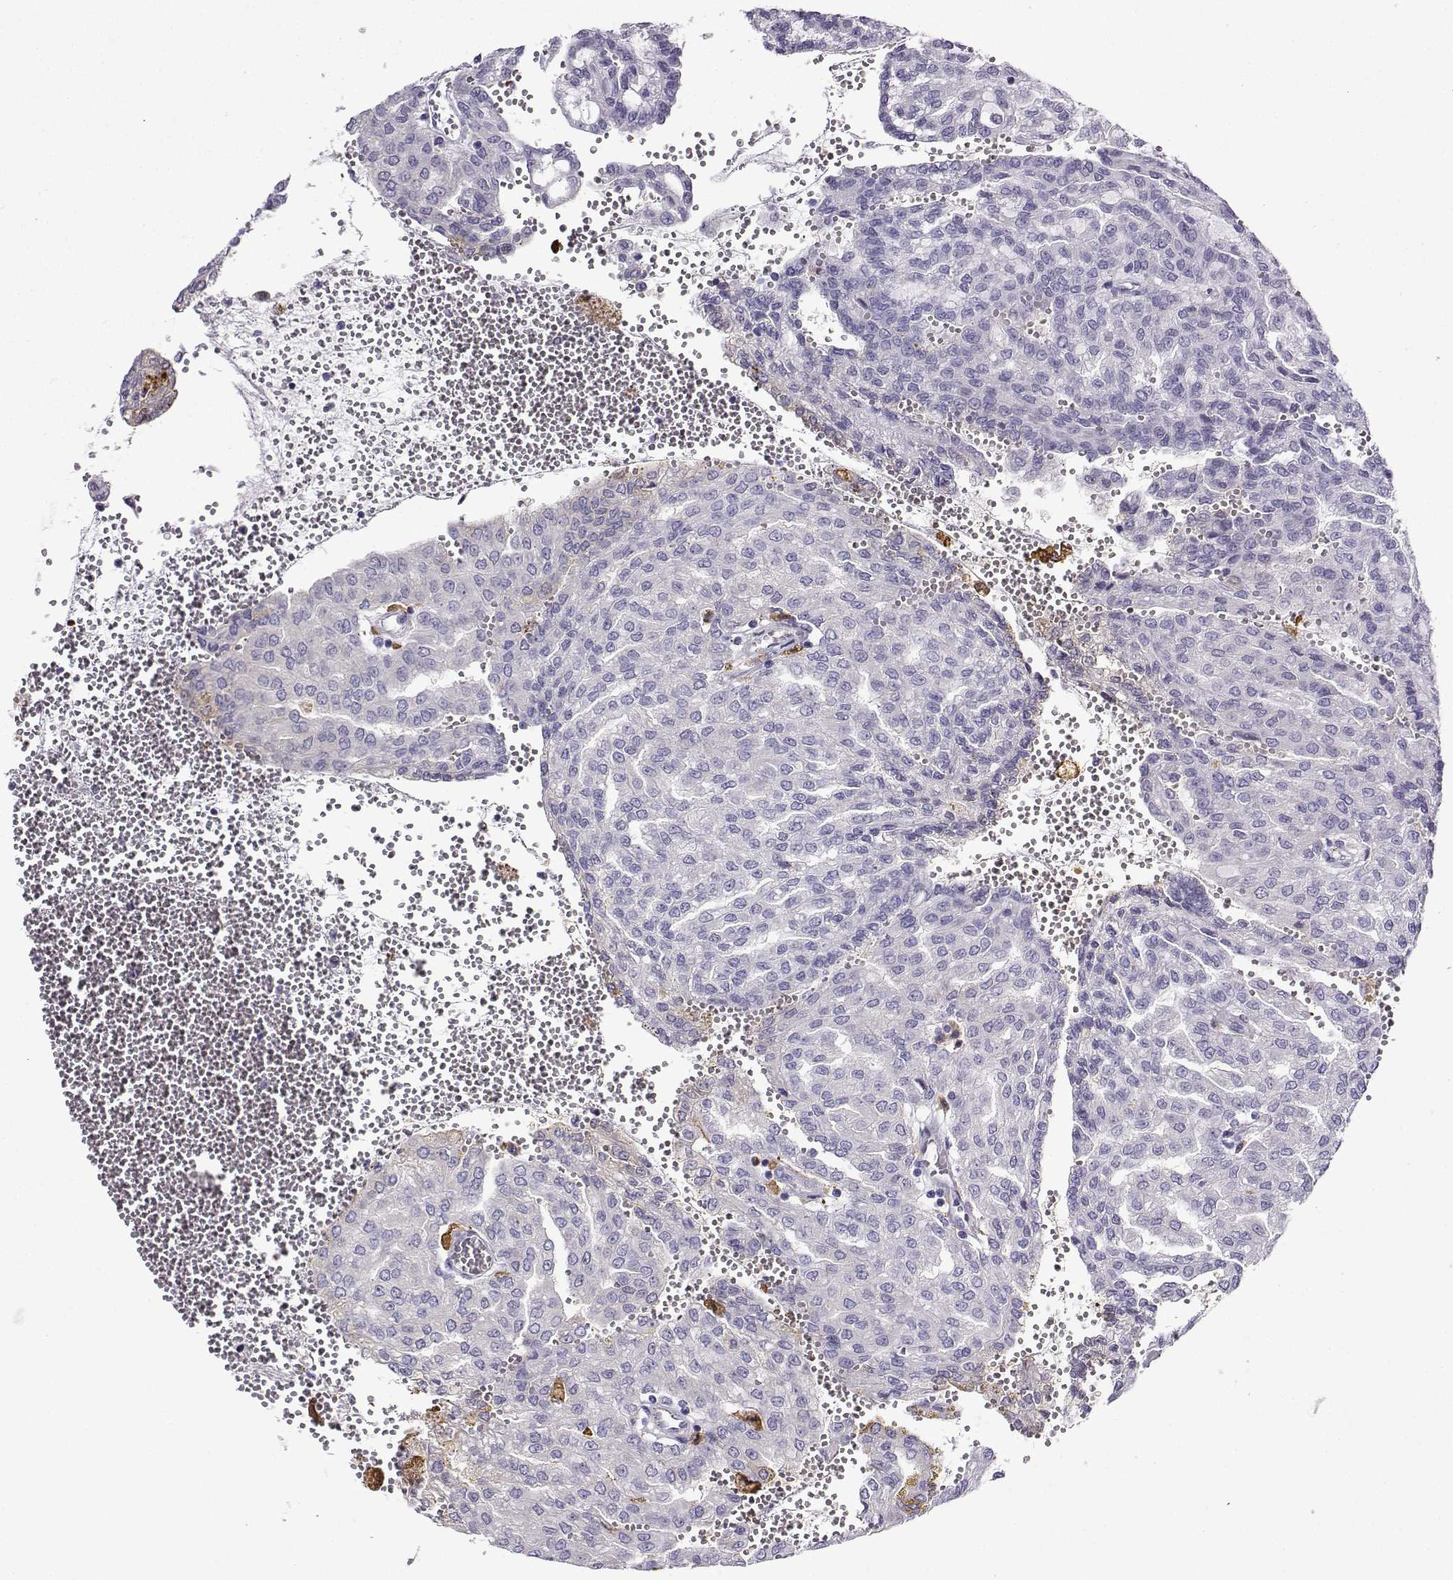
{"staining": {"intensity": "negative", "quantity": "none", "location": "none"}, "tissue": "renal cancer", "cell_type": "Tumor cells", "image_type": "cancer", "snomed": [{"axis": "morphology", "description": "Adenocarcinoma, NOS"}, {"axis": "topography", "description": "Kidney"}], "caption": "Adenocarcinoma (renal) was stained to show a protein in brown. There is no significant expression in tumor cells.", "gene": "LINGO1", "patient": {"sex": "male", "age": 63}}